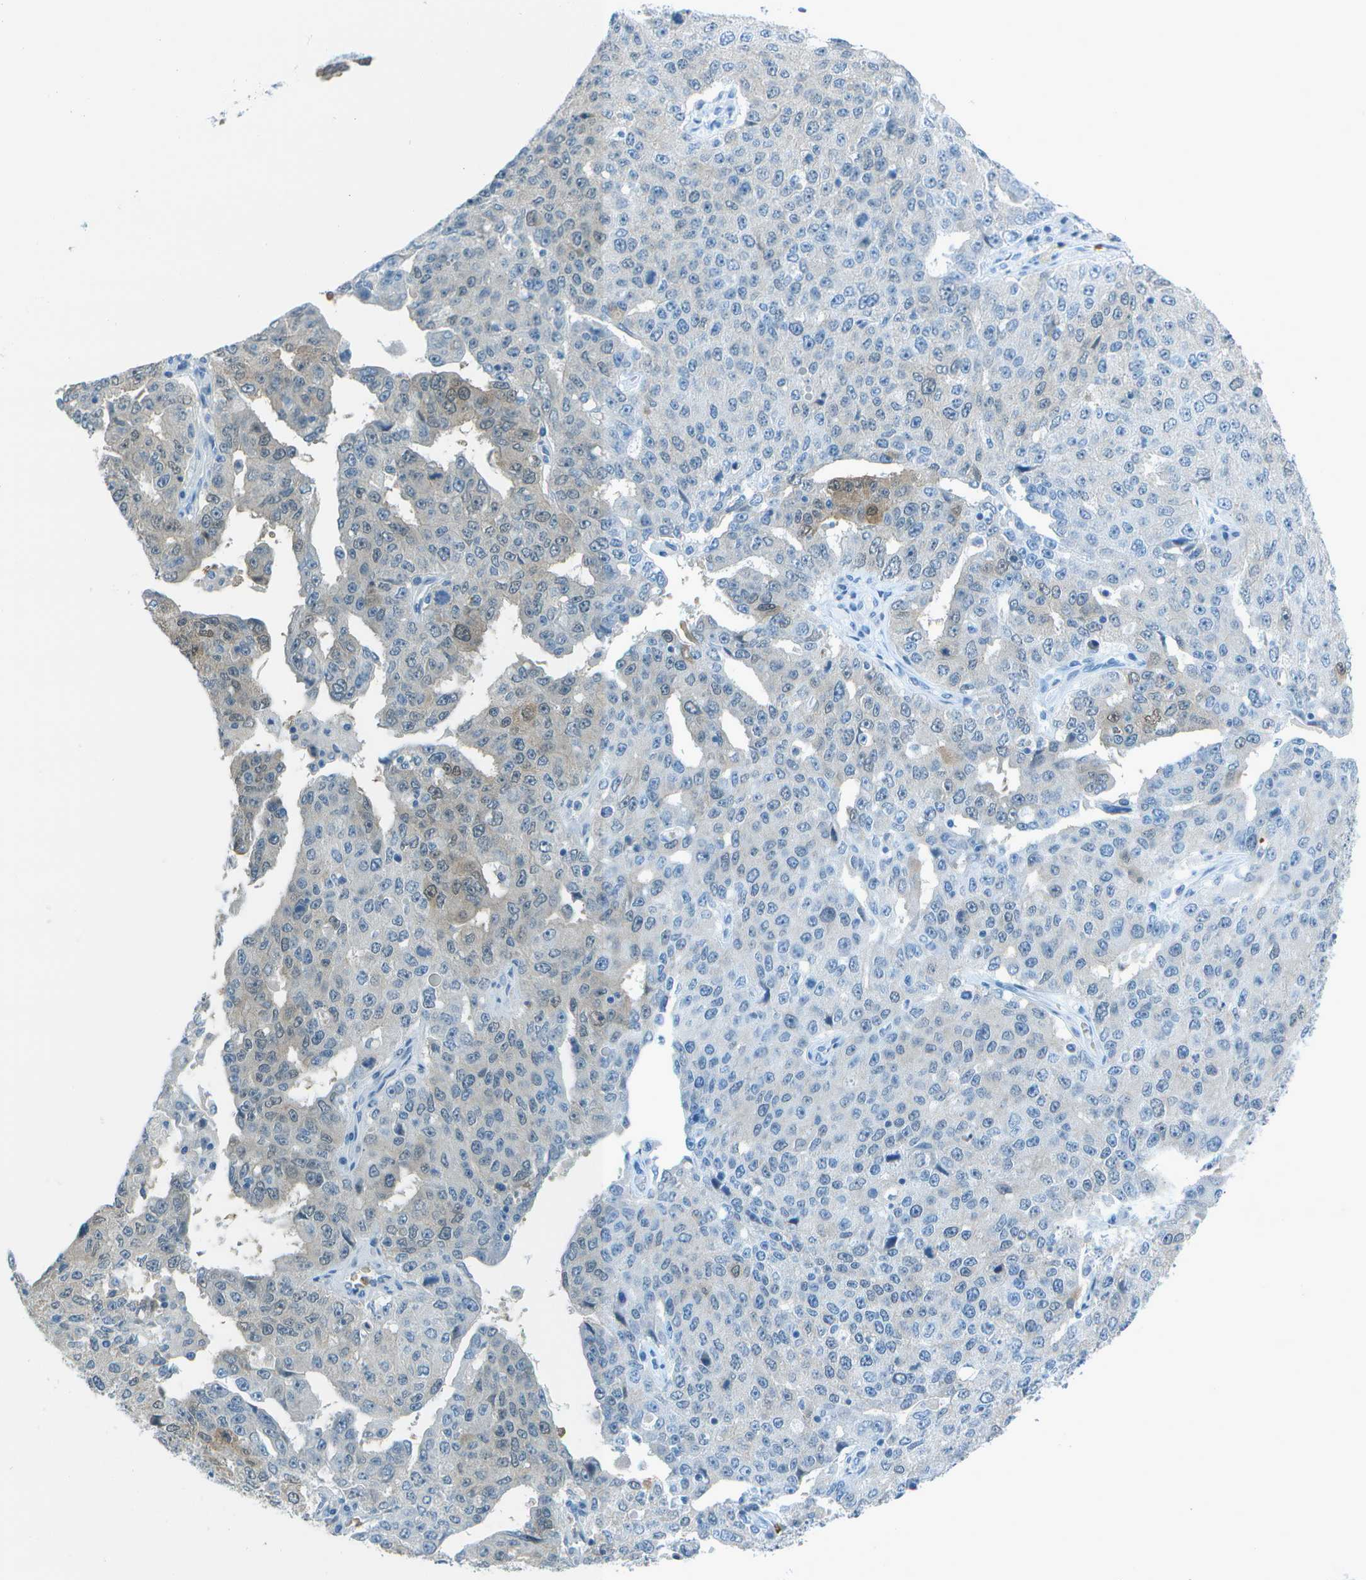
{"staining": {"intensity": "weak", "quantity": "<25%", "location": "cytoplasmic/membranous"}, "tissue": "ovarian cancer", "cell_type": "Tumor cells", "image_type": "cancer", "snomed": [{"axis": "morphology", "description": "Carcinoma, endometroid"}, {"axis": "topography", "description": "Ovary"}], "caption": "Image shows no significant protein expression in tumor cells of ovarian cancer. (DAB (3,3'-diaminobenzidine) immunohistochemistry, high magnification).", "gene": "ASL", "patient": {"sex": "female", "age": 62}}